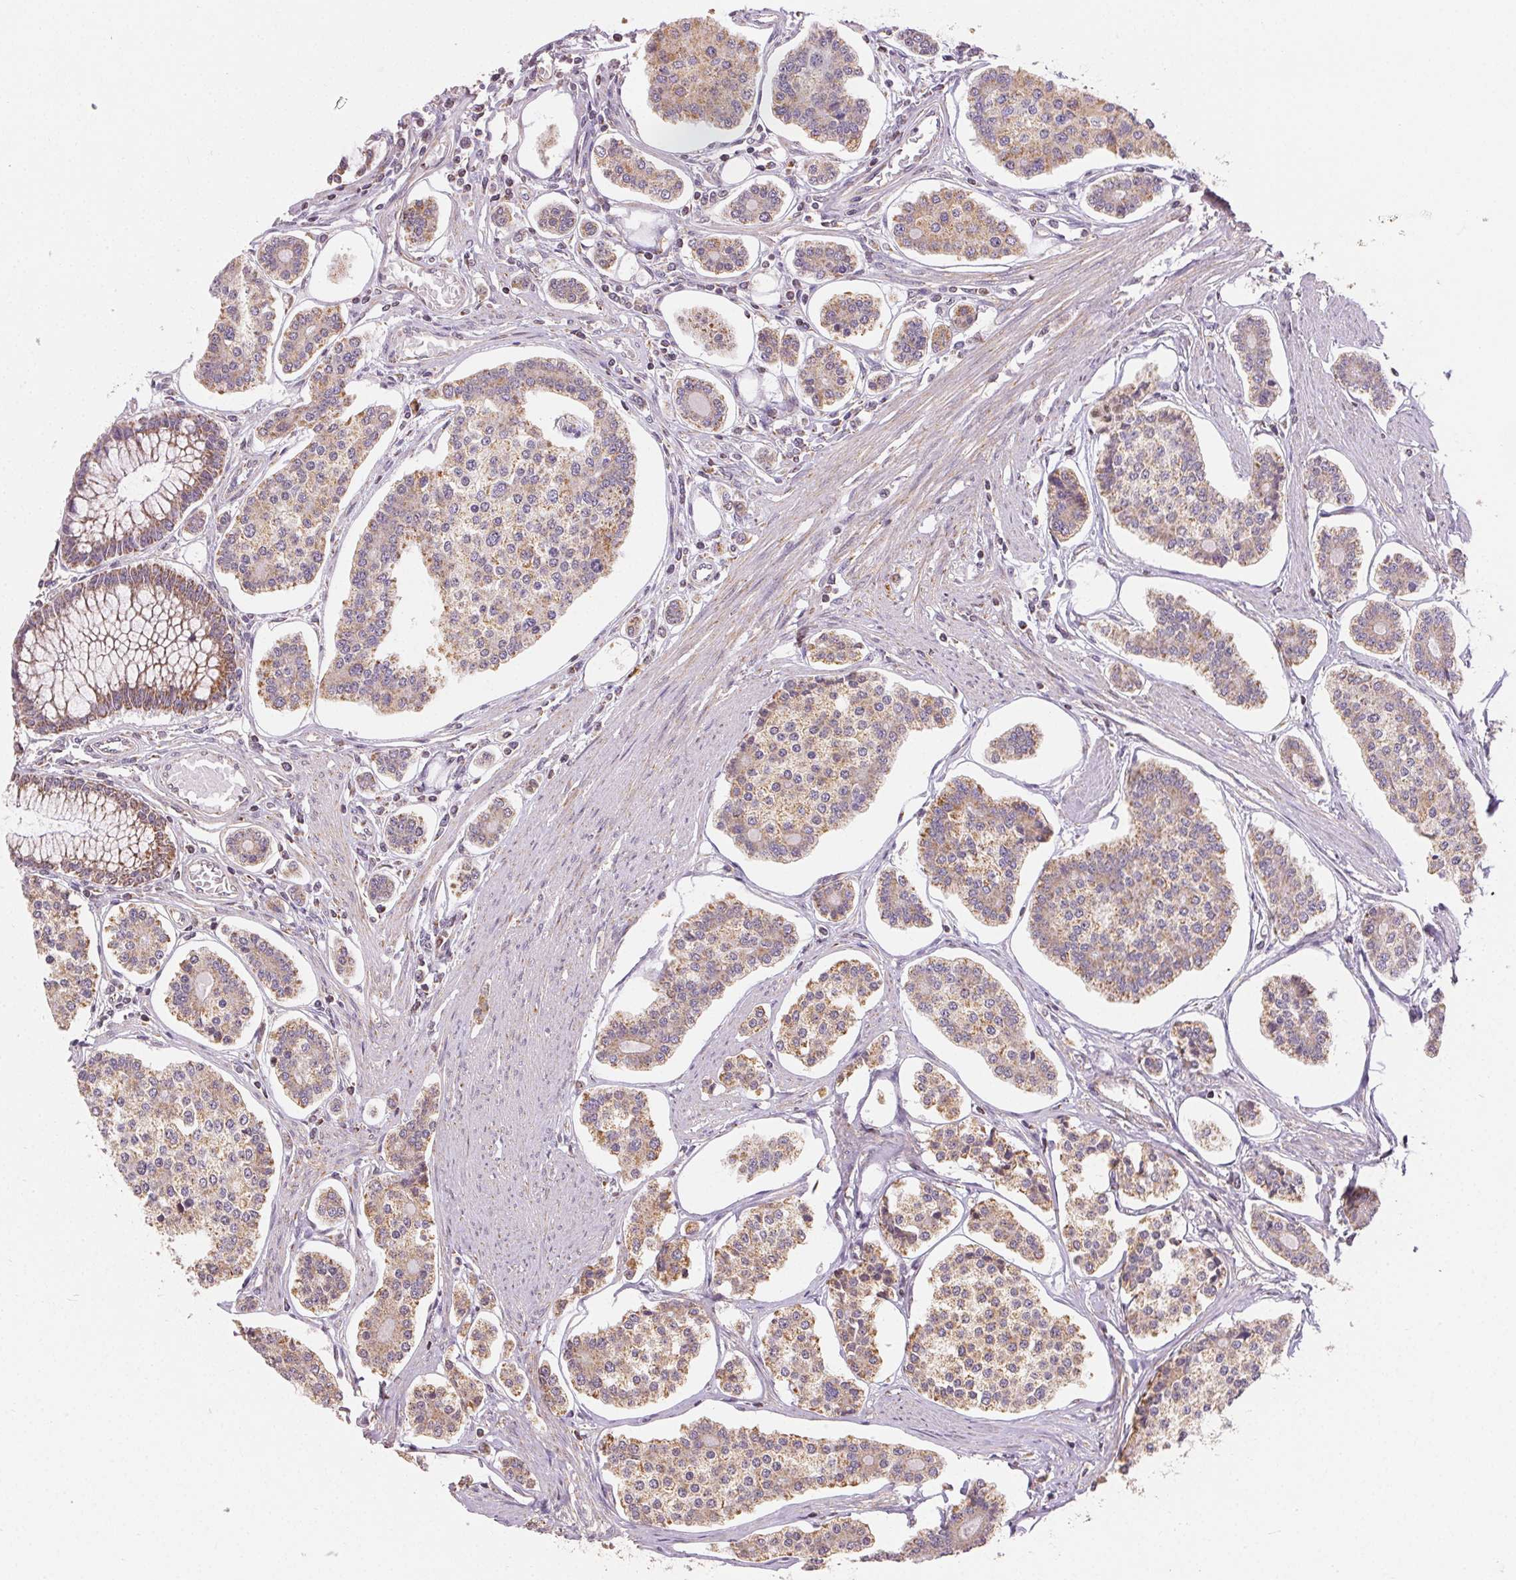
{"staining": {"intensity": "weak", "quantity": ">75%", "location": "cytoplasmic/membranous"}, "tissue": "carcinoid", "cell_type": "Tumor cells", "image_type": "cancer", "snomed": [{"axis": "morphology", "description": "Carcinoid, malignant, NOS"}, {"axis": "topography", "description": "Small intestine"}], "caption": "Tumor cells demonstrate low levels of weak cytoplasmic/membranous staining in approximately >75% of cells in human carcinoid.", "gene": "CLASP1", "patient": {"sex": "female", "age": 65}}